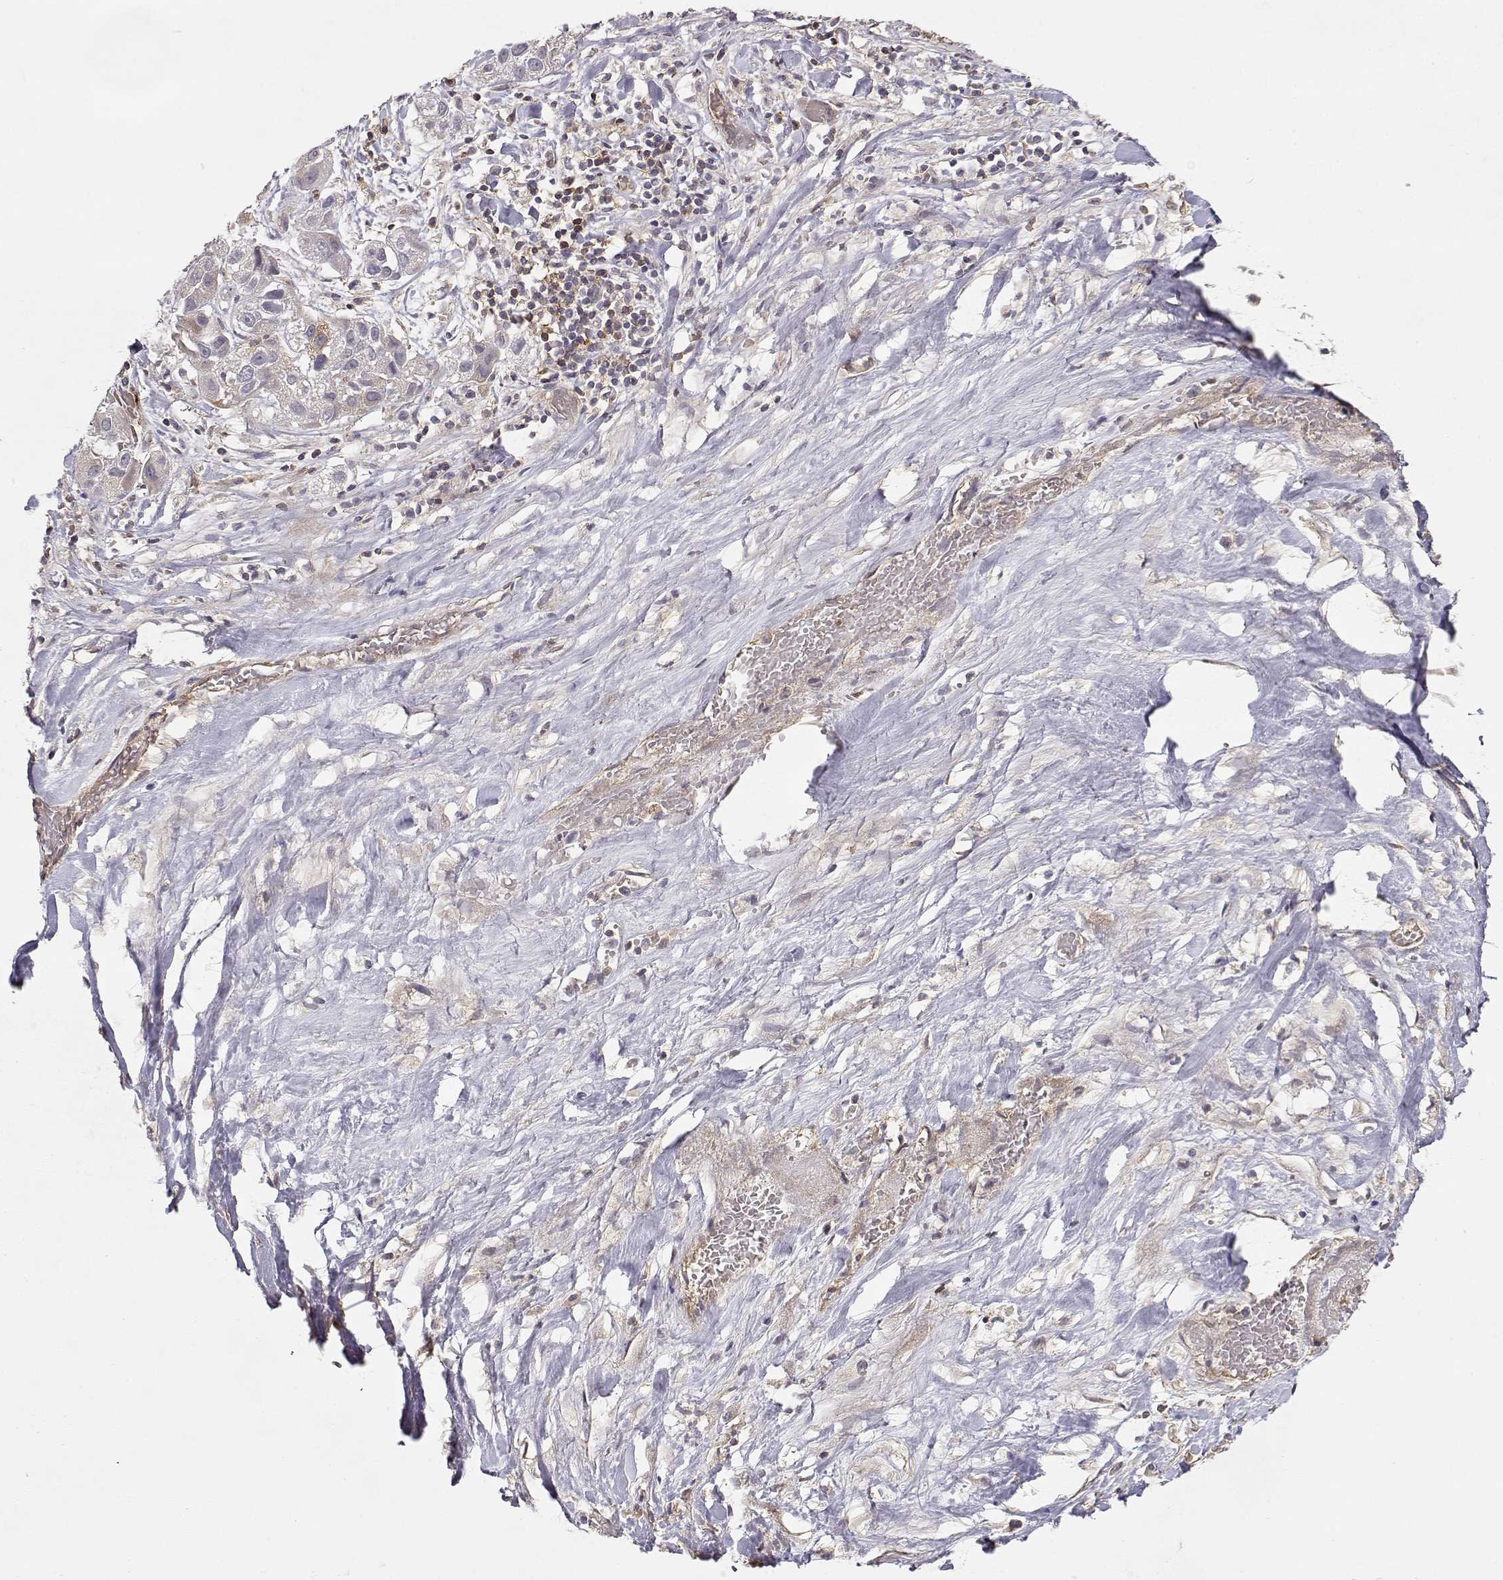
{"staining": {"intensity": "negative", "quantity": "none", "location": "none"}, "tissue": "liver cancer", "cell_type": "Tumor cells", "image_type": "cancer", "snomed": [{"axis": "morphology", "description": "Cholangiocarcinoma"}, {"axis": "topography", "description": "Liver"}], "caption": "Liver cholangiocarcinoma was stained to show a protein in brown. There is no significant expression in tumor cells.", "gene": "IFITM1", "patient": {"sex": "female", "age": 52}}